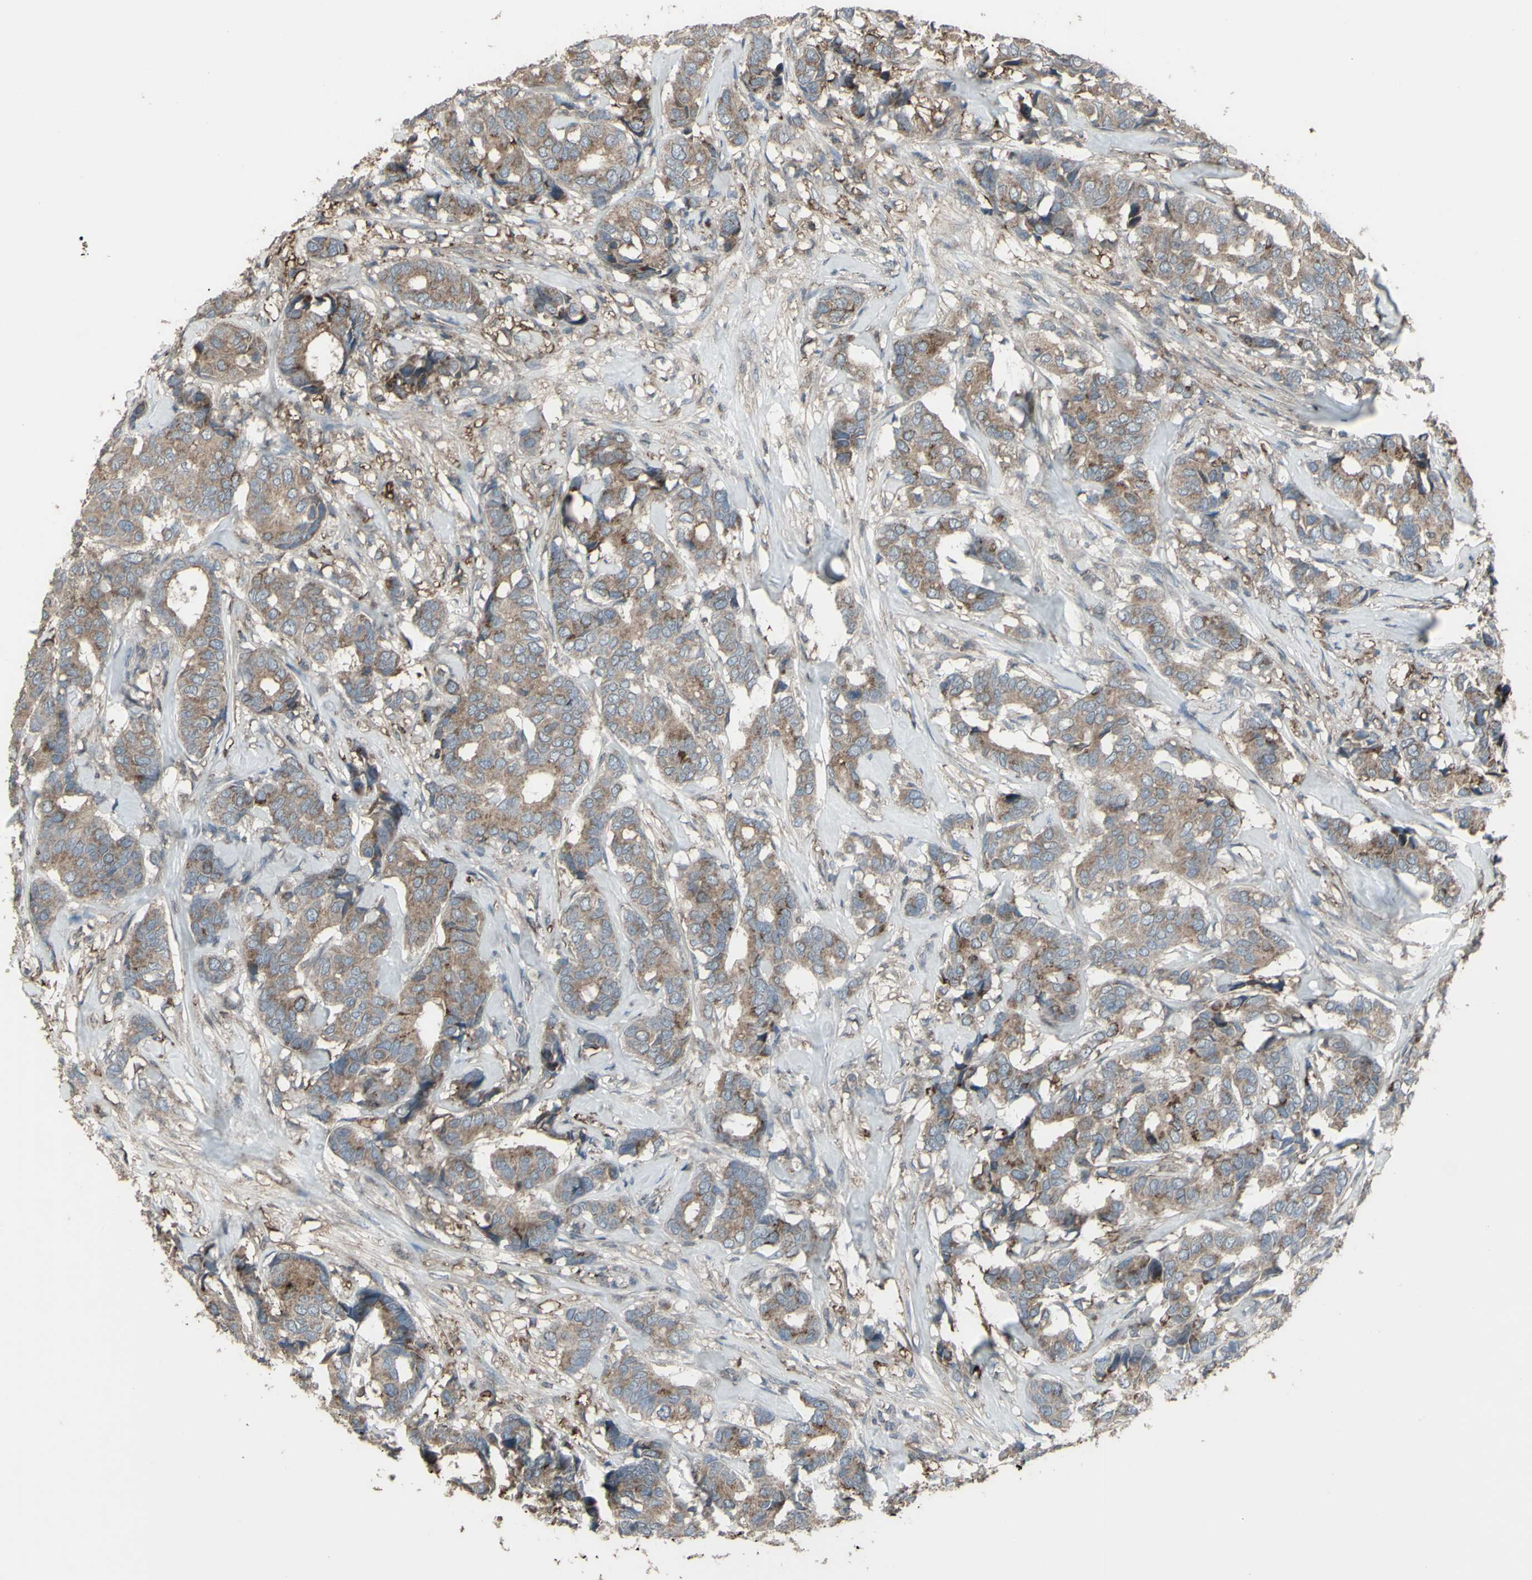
{"staining": {"intensity": "weak", "quantity": ">75%", "location": "cytoplasmic/membranous"}, "tissue": "breast cancer", "cell_type": "Tumor cells", "image_type": "cancer", "snomed": [{"axis": "morphology", "description": "Duct carcinoma"}, {"axis": "topography", "description": "Breast"}], "caption": "A brown stain labels weak cytoplasmic/membranous staining of a protein in human intraductal carcinoma (breast) tumor cells.", "gene": "SMO", "patient": {"sex": "female", "age": 87}}